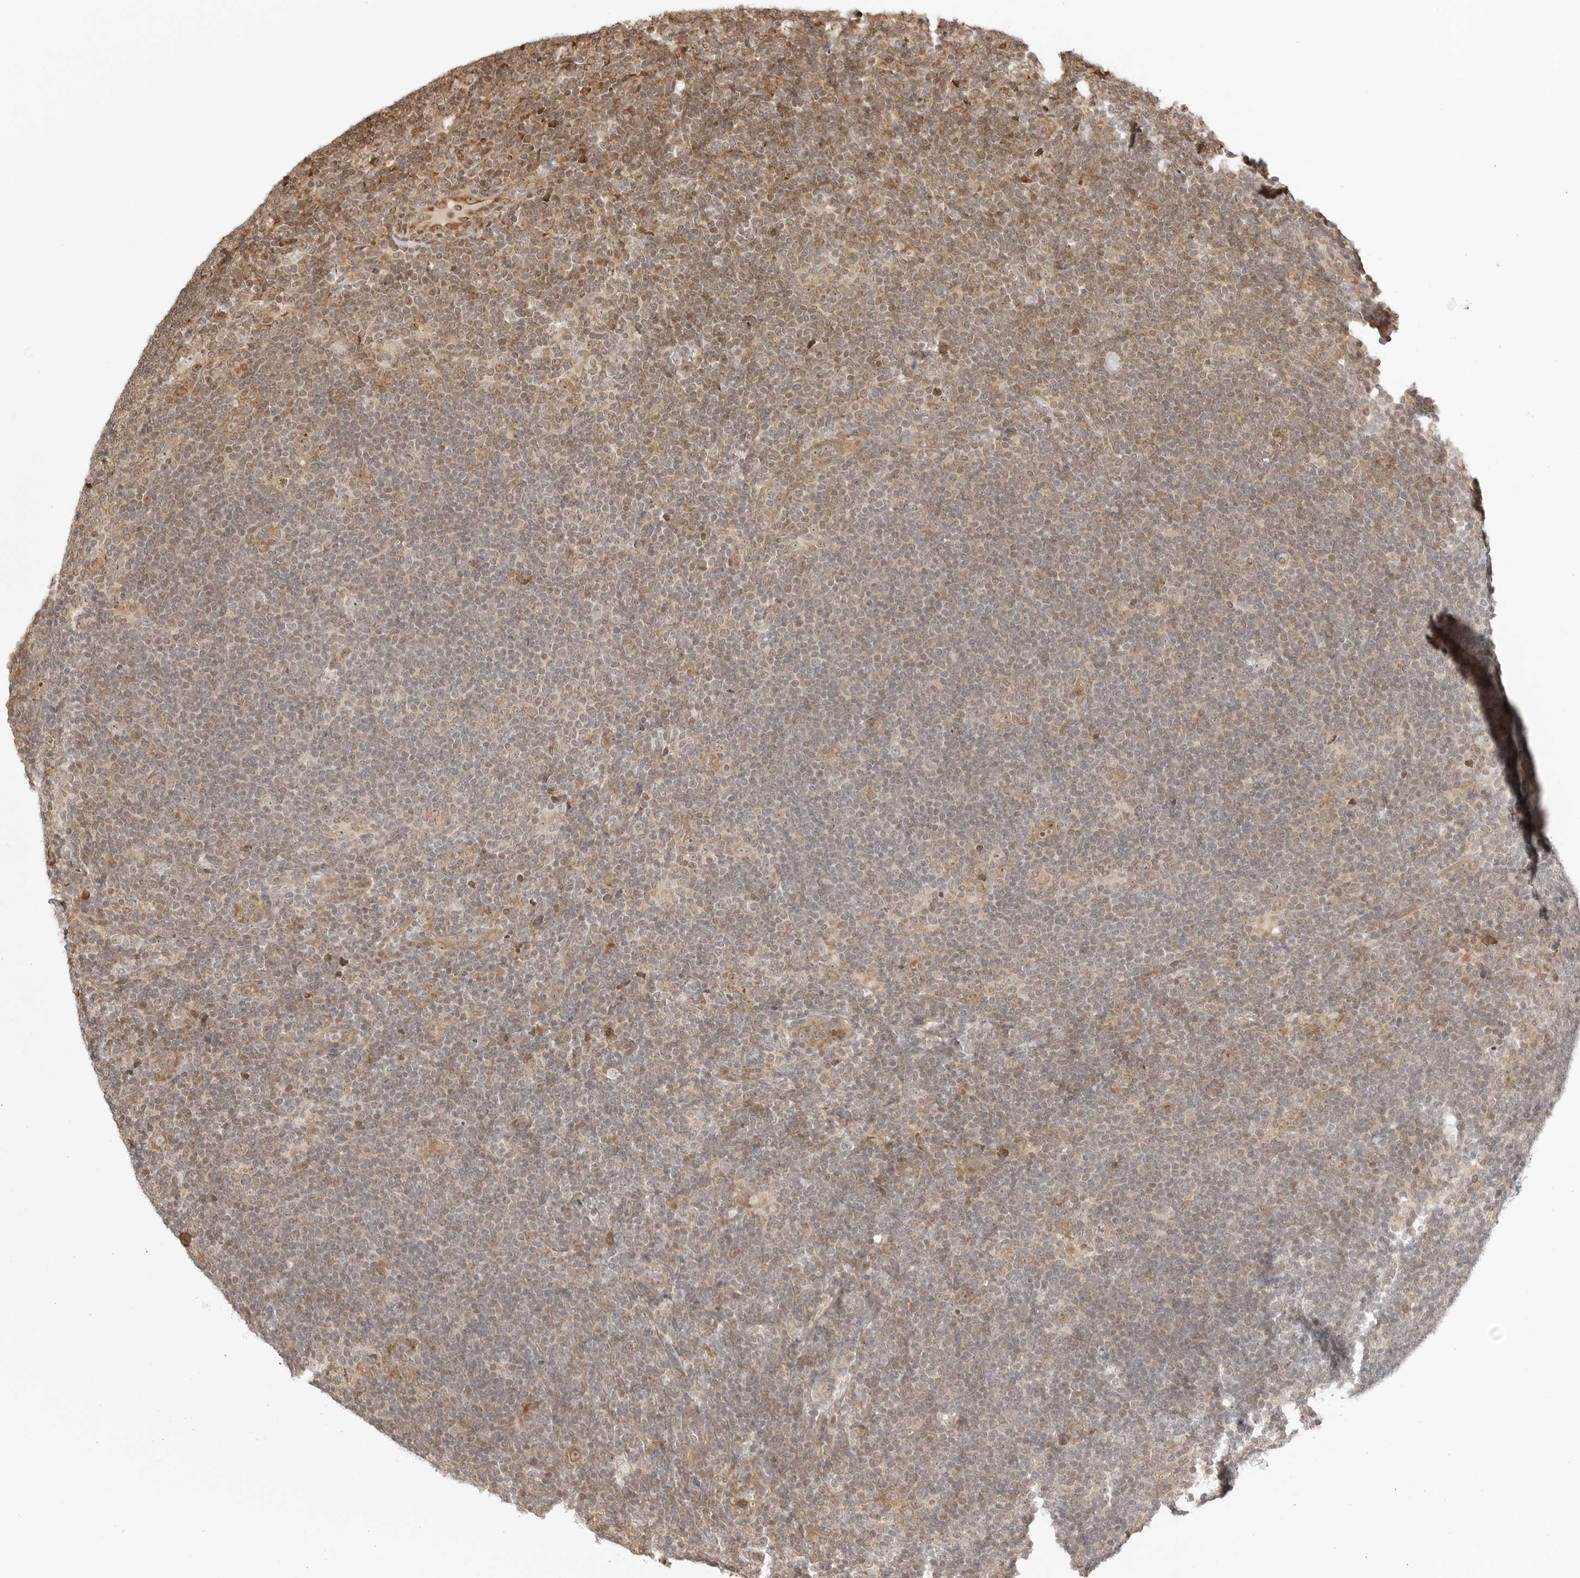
{"staining": {"intensity": "weak", "quantity": ">75%", "location": "cytoplasmic/membranous,nuclear"}, "tissue": "lymphoma", "cell_type": "Tumor cells", "image_type": "cancer", "snomed": [{"axis": "morphology", "description": "Hodgkin's disease, NOS"}, {"axis": "topography", "description": "Lymph node"}], "caption": "Tumor cells exhibit low levels of weak cytoplasmic/membranous and nuclear positivity in approximately >75% of cells in human lymphoma.", "gene": "FKBP14", "patient": {"sex": "female", "age": 57}}